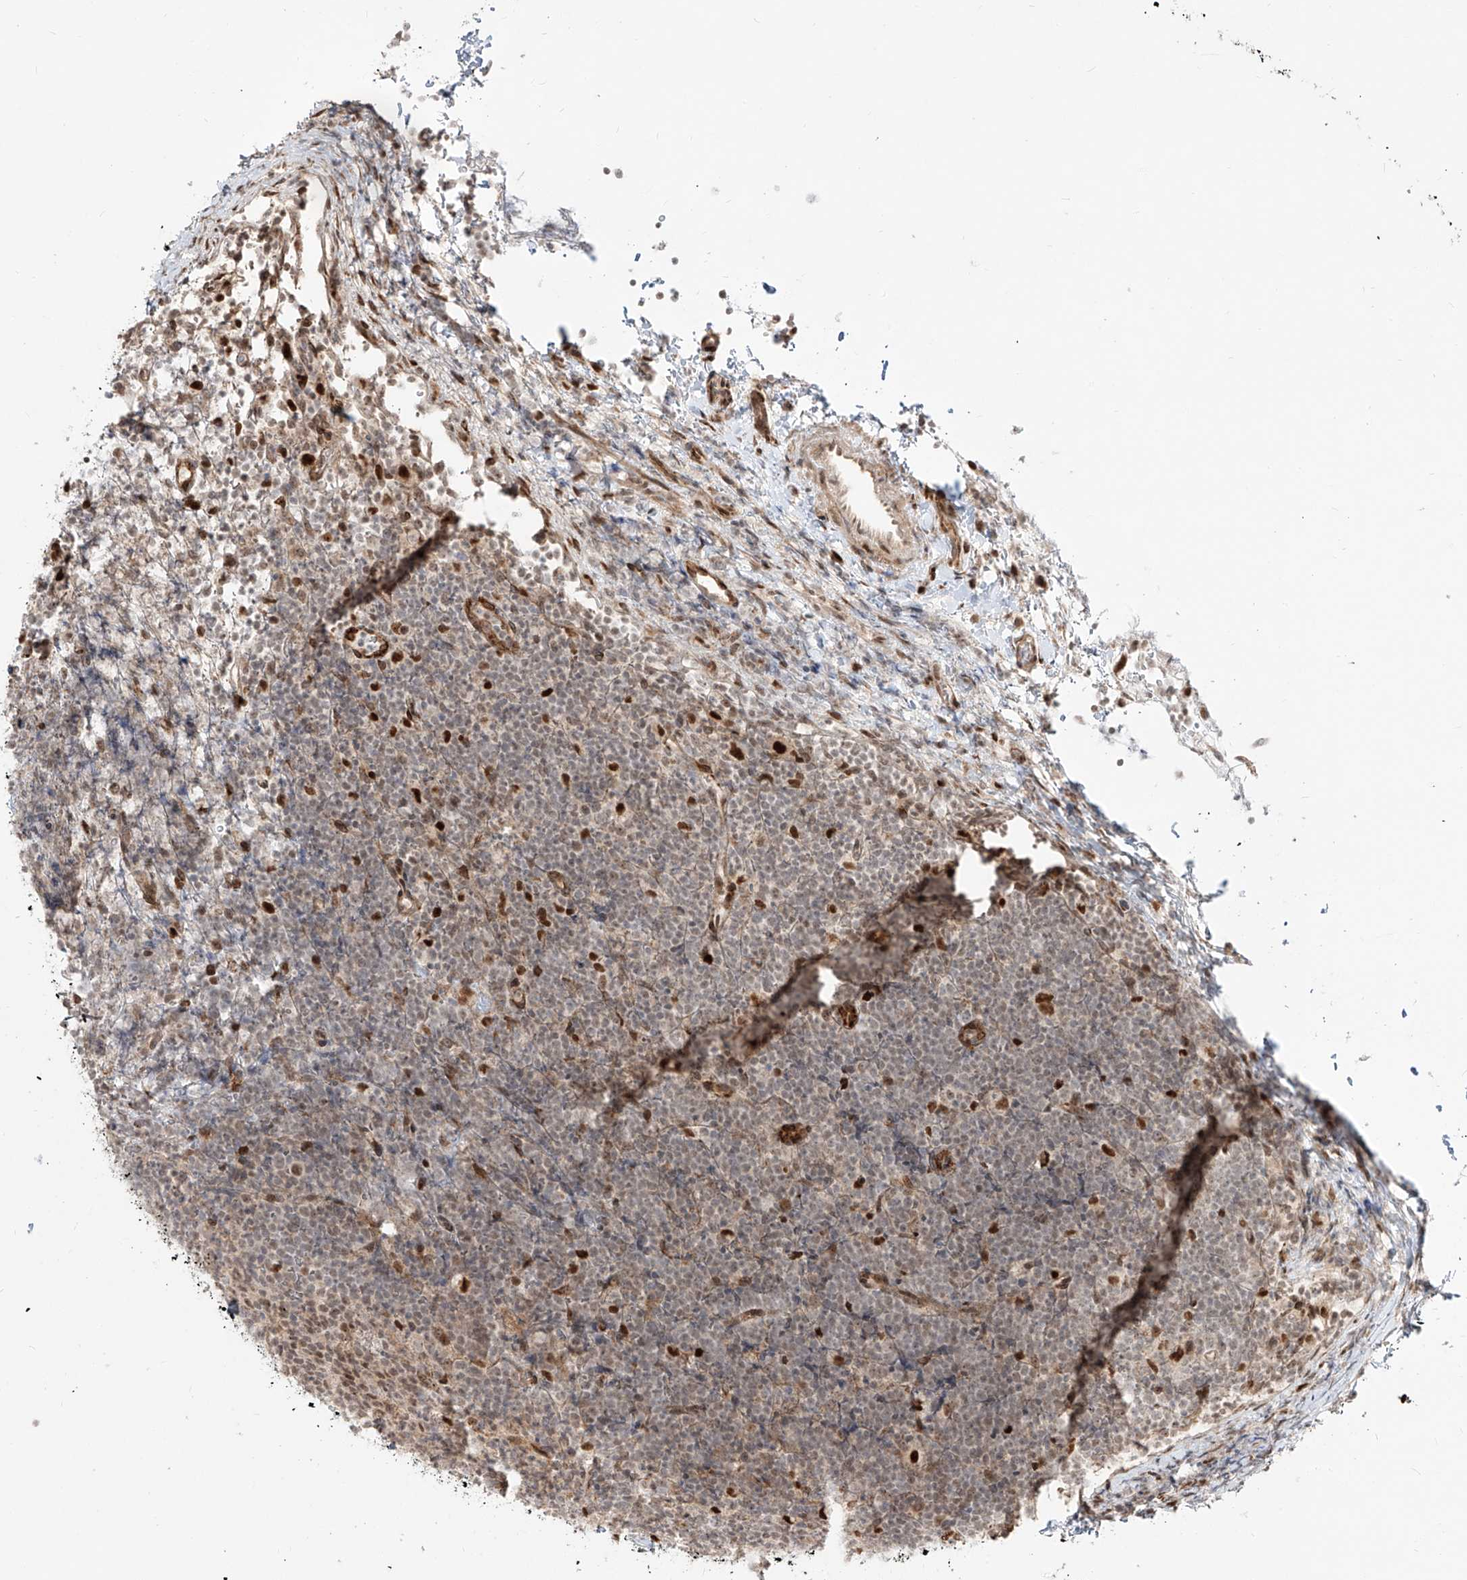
{"staining": {"intensity": "weak", "quantity": "25%-75%", "location": "nuclear"}, "tissue": "lymphoma", "cell_type": "Tumor cells", "image_type": "cancer", "snomed": [{"axis": "morphology", "description": "Malignant lymphoma, non-Hodgkin's type, High grade"}, {"axis": "topography", "description": "Lymph node"}], "caption": "Malignant lymphoma, non-Hodgkin's type (high-grade) stained with a brown dye displays weak nuclear positive staining in about 25%-75% of tumor cells.", "gene": "ZNF710", "patient": {"sex": "male", "age": 13}}